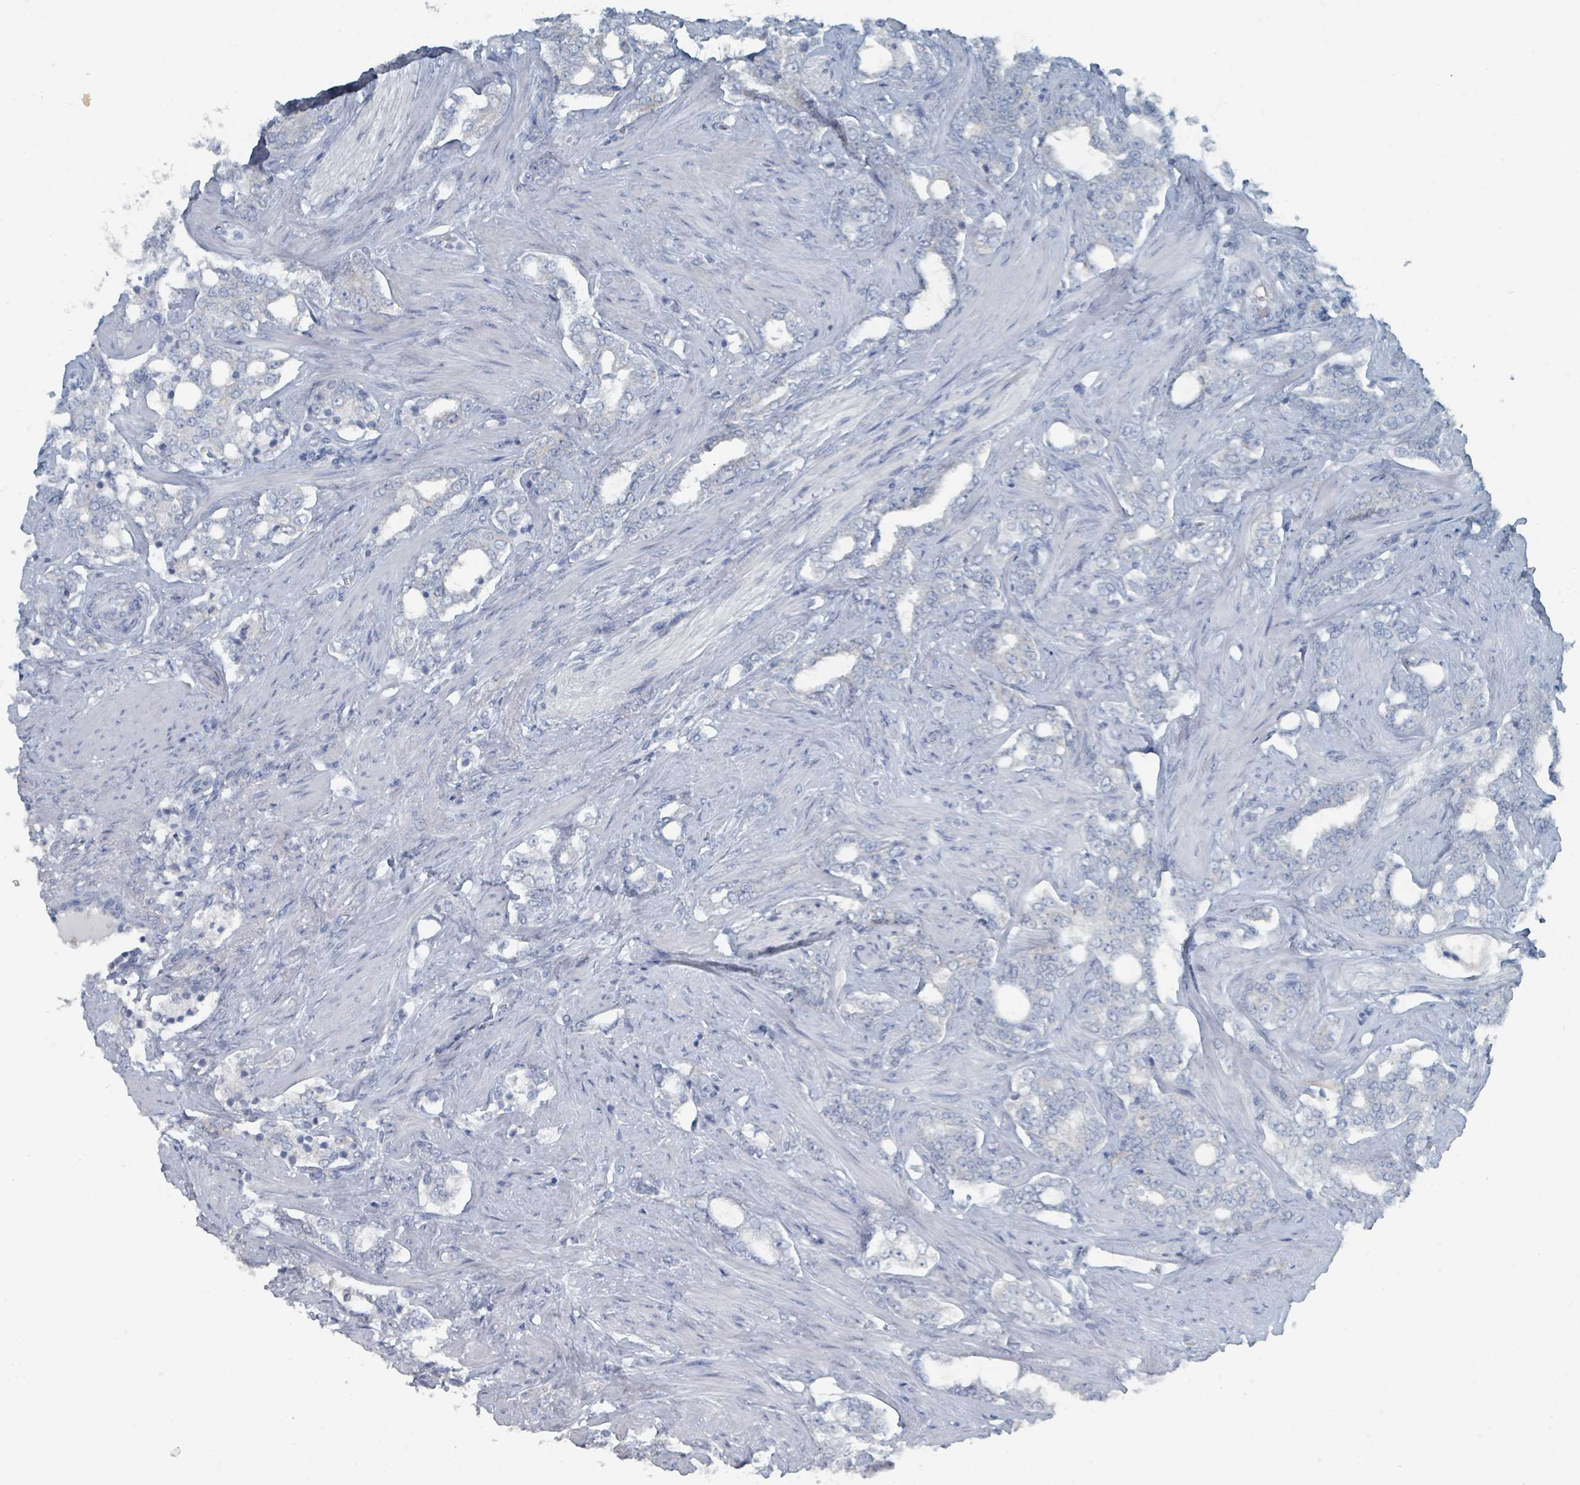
{"staining": {"intensity": "negative", "quantity": "none", "location": "none"}, "tissue": "prostate cancer", "cell_type": "Tumor cells", "image_type": "cancer", "snomed": [{"axis": "morphology", "description": "Adenocarcinoma, High grade"}, {"axis": "topography", "description": "Prostate"}], "caption": "Photomicrograph shows no protein staining in tumor cells of high-grade adenocarcinoma (prostate) tissue.", "gene": "GAMT", "patient": {"sex": "male", "age": 64}}